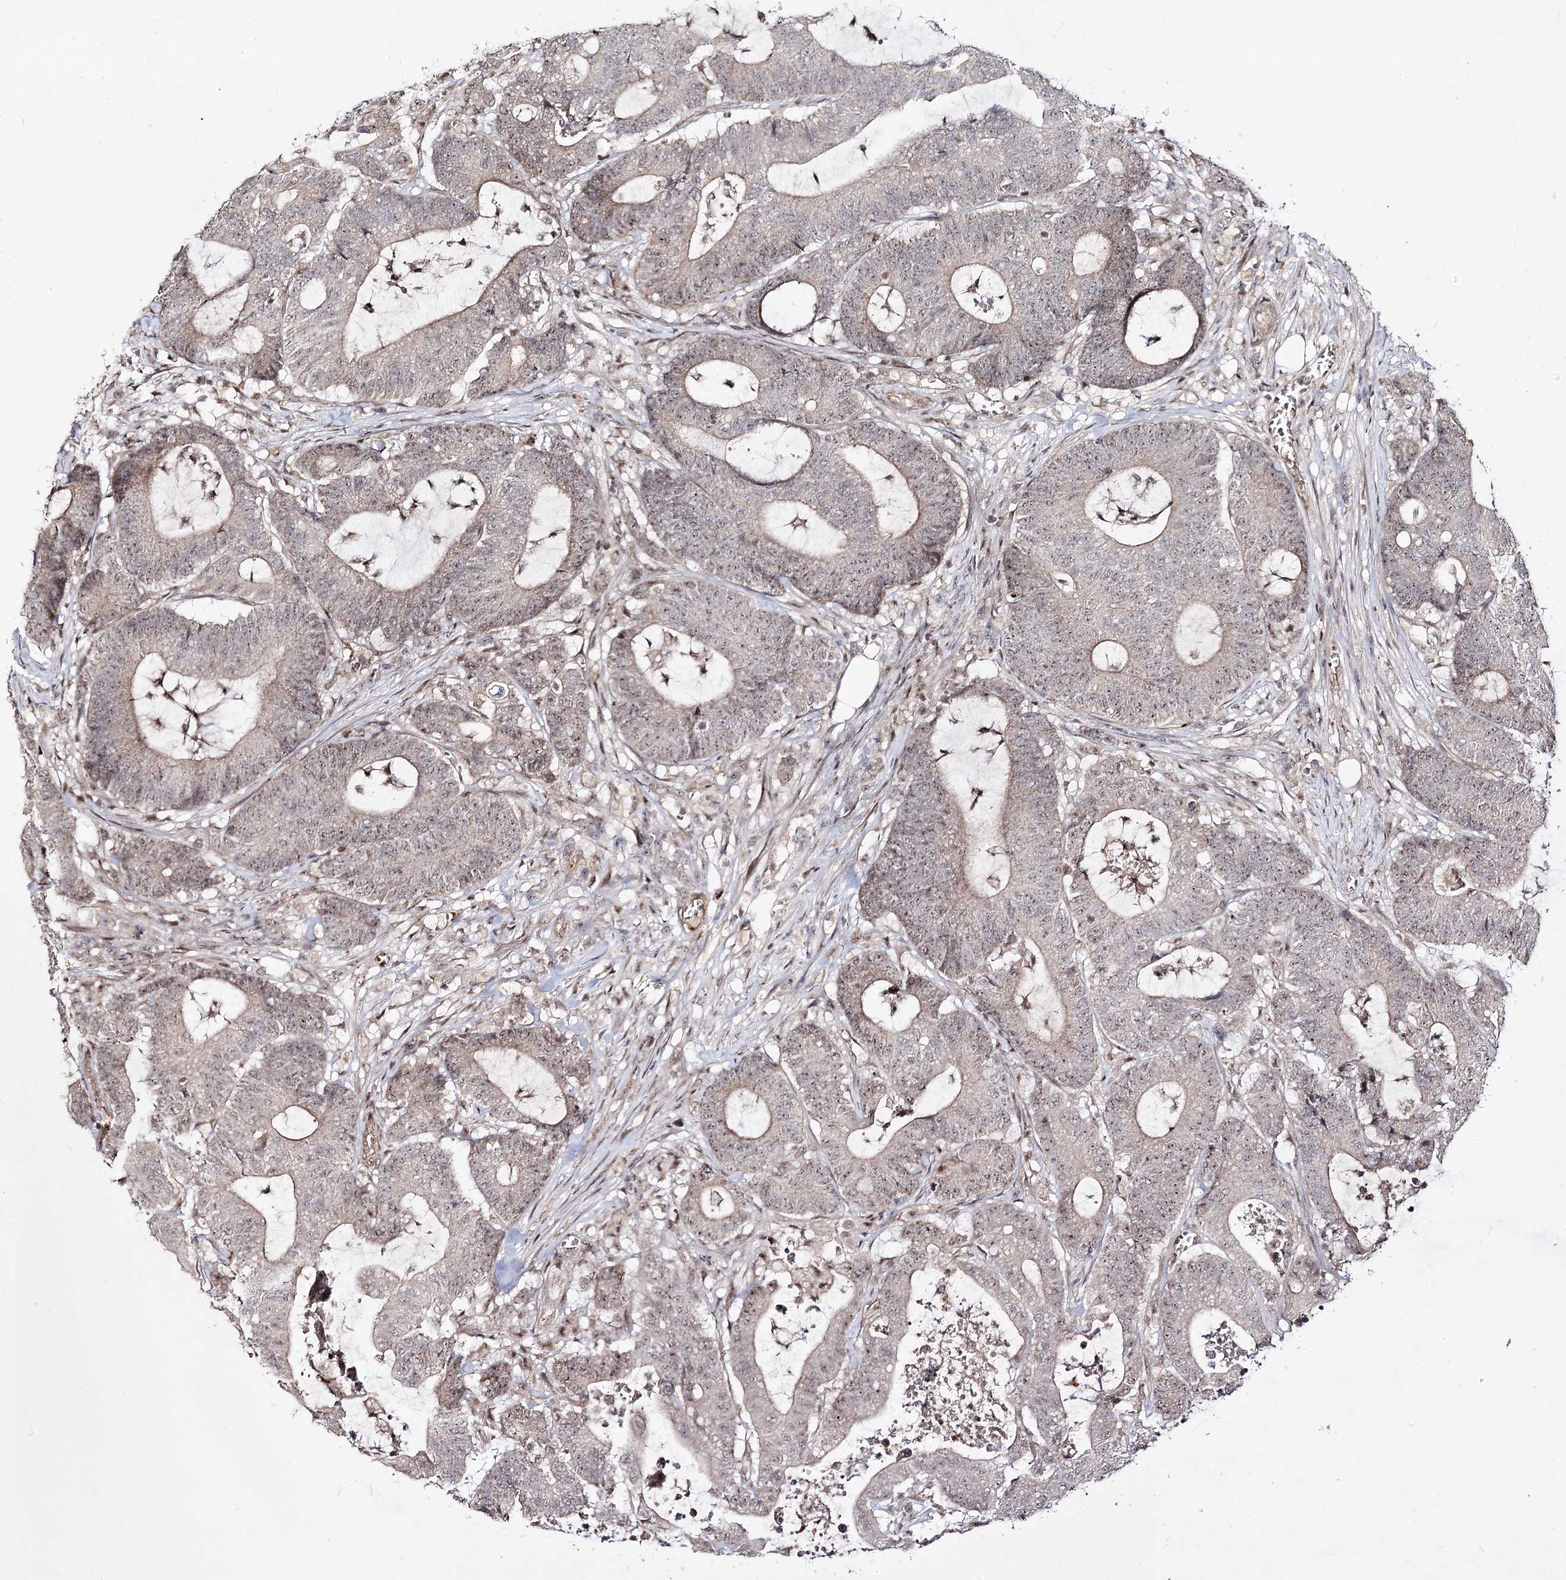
{"staining": {"intensity": "weak", "quantity": "25%-75%", "location": "nuclear"}, "tissue": "colorectal cancer", "cell_type": "Tumor cells", "image_type": "cancer", "snomed": [{"axis": "morphology", "description": "Adenocarcinoma, NOS"}, {"axis": "topography", "description": "Colon"}], "caption": "Immunohistochemistry micrograph of neoplastic tissue: adenocarcinoma (colorectal) stained using immunohistochemistry (IHC) displays low levels of weak protein expression localized specifically in the nuclear of tumor cells, appearing as a nuclear brown color.", "gene": "RRP9", "patient": {"sex": "female", "age": 84}}